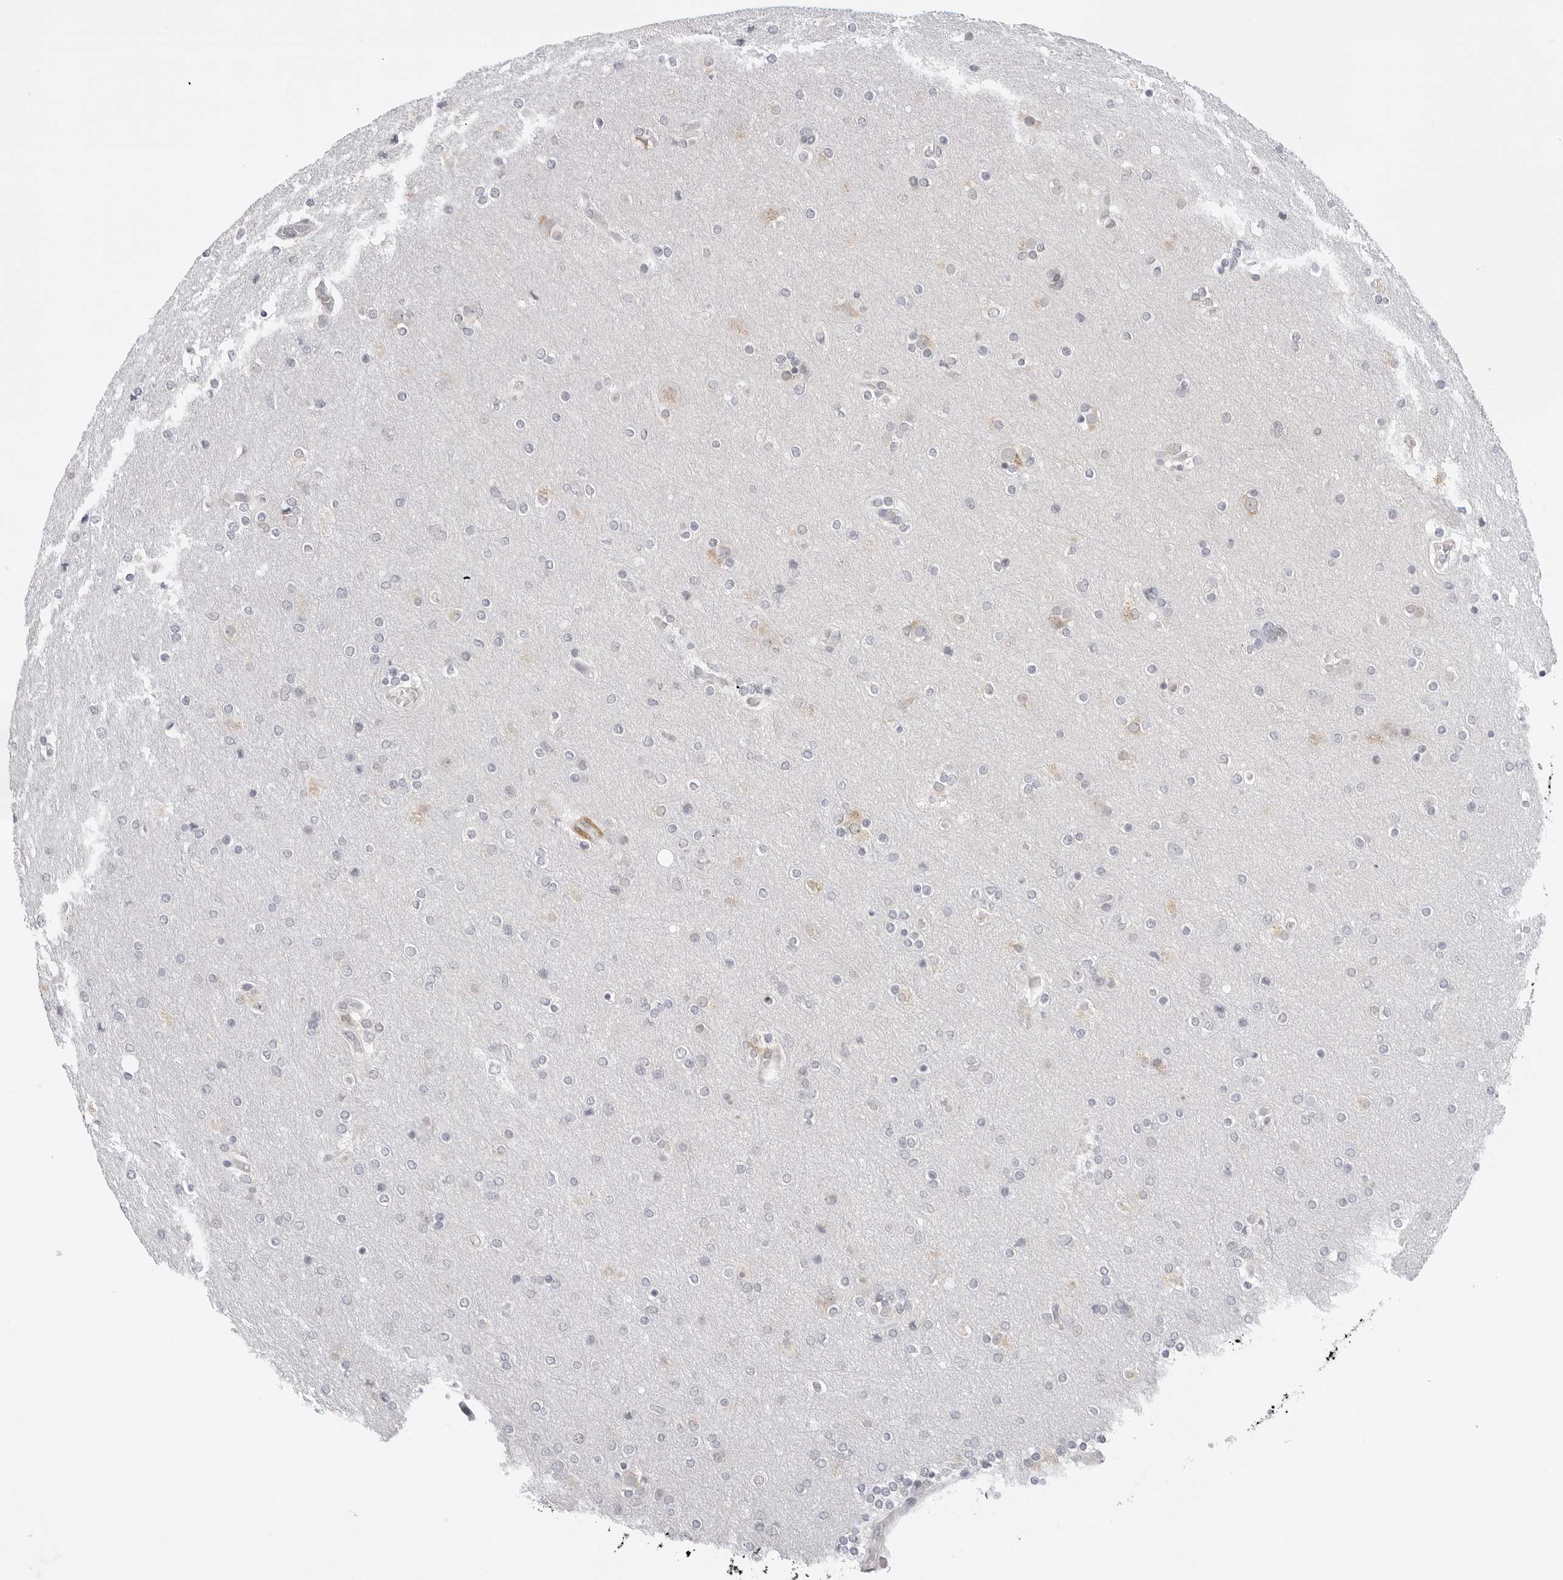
{"staining": {"intensity": "negative", "quantity": "none", "location": "none"}, "tissue": "glioma", "cell_type": "Tumor cells", "image_type": "cancer", "snomed": [{"axis": "morphology", "description": "Glioma, malignant, High grade"}, {"axis": "topography", "description": "Cerebral cortex"}], "caption": "This is an immunohistochemistry (IHC) image of glioma. There is no positivity in tumor cells.", "gene": "RPN1", "patient": {"sex": "female", "age": 36}}